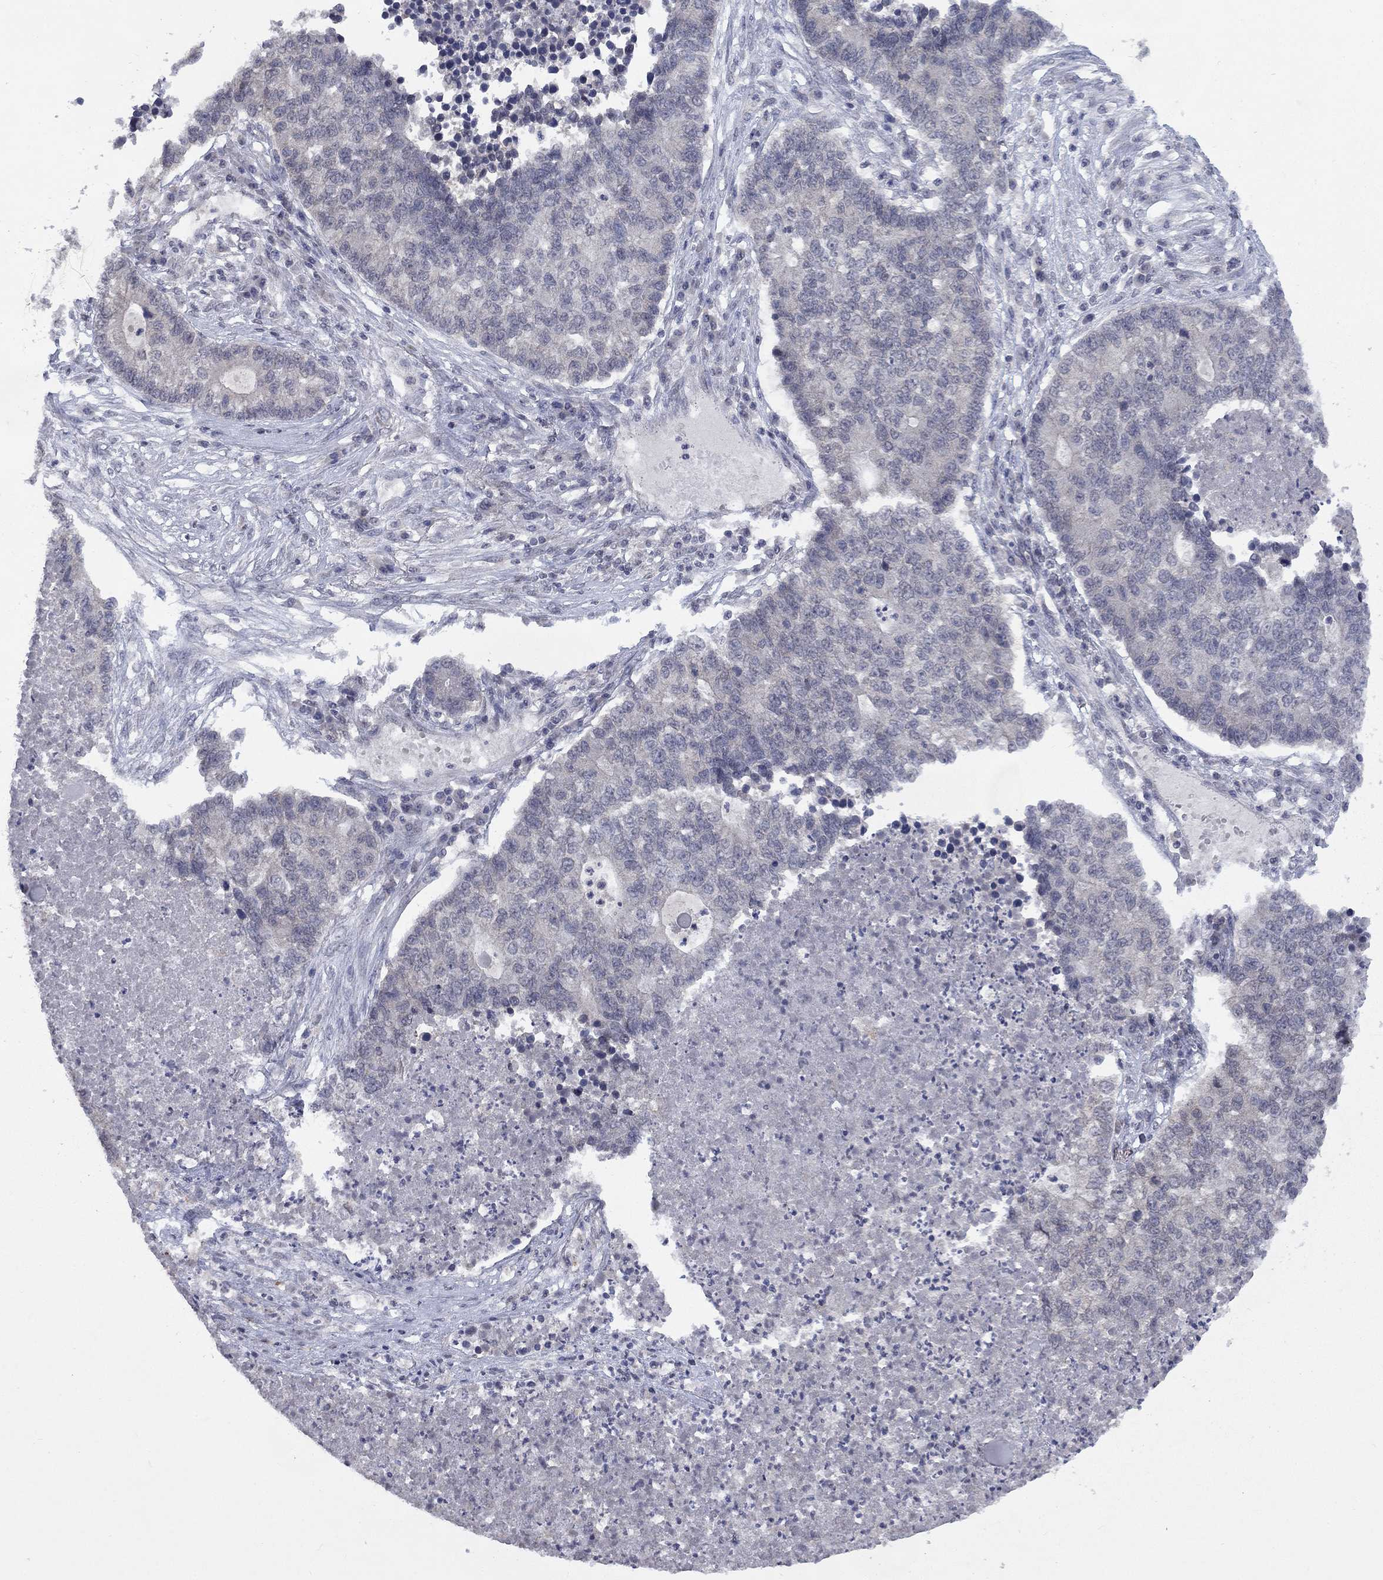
{"staining": {"intensity": "negative", "quantity": "none", "location": "none"}, "tissue": "lung cancer", "cell_type": "Tumor cells", "image_type": "cancer", "snomed": [{"axis": "morphology", "description": "Adenocarcinoma, NOS"}, {"axis": "topography", "description": "Lung"}], "caption": "Lung adenocarcinoma was stained to show a protein in brown. There is no significant positivity in tumor cells.", "gene": "SPATA33", "patient": {"sex": "male", "age": 57}}